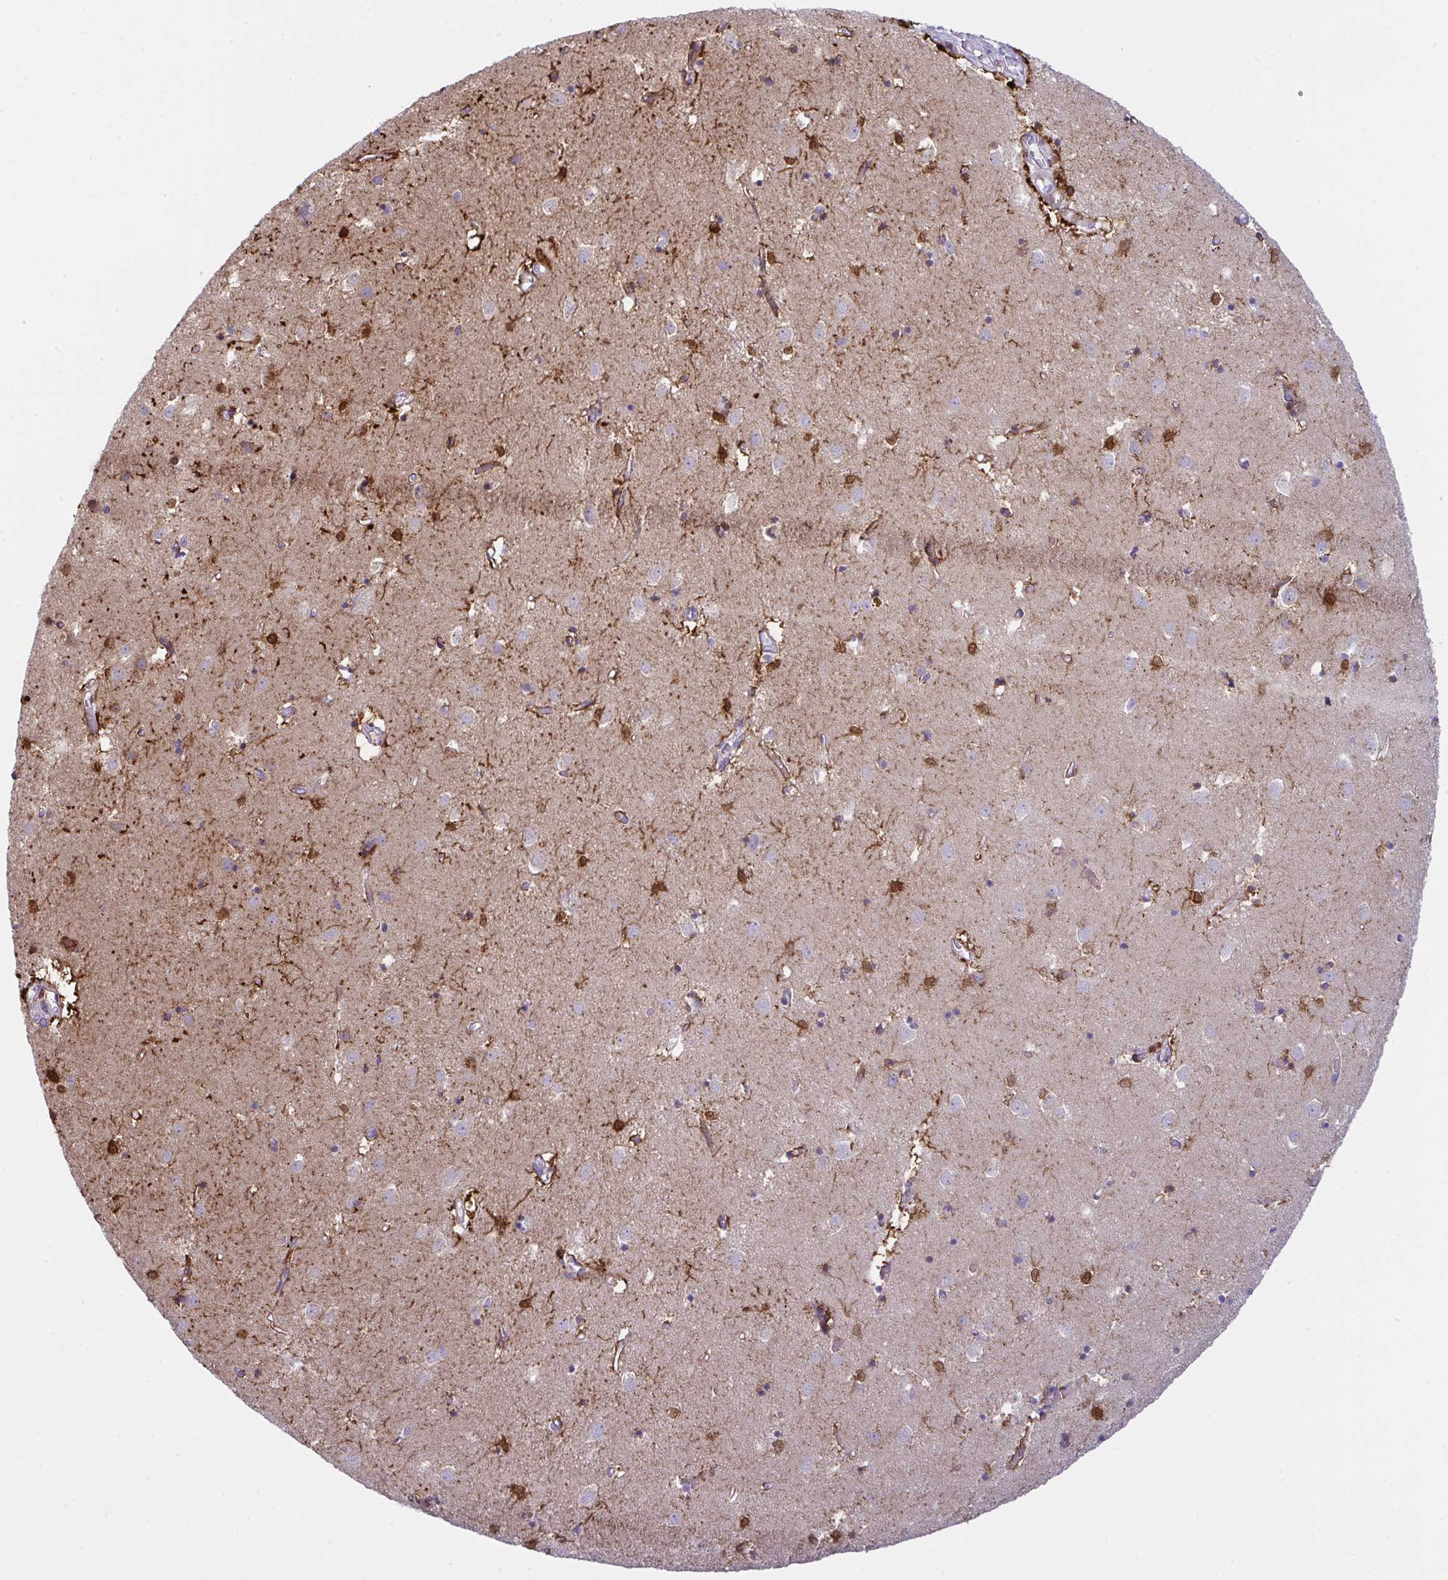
{"staining": {"intensity": "strong", "quantity": ">75%", "location": "cytoplasmic/membranous"}, "tissue": "caudate", "cell_type": "Glial cells", "image_type": "normal", "snomed": [{"axis": "morphology", "description": "Normal tissue, NOS"}, {"axis": "topography", "description": "Lateral ventricle wall"}], "caption": "Immunohistochemistry (IHC) photomicrograph of benign caudate stained for a protein (brown), which demonstrates high levels of strong cytoplasmic/membranous staining in about >75% of glial cells.", "gene": "RANBP2", "patient": {"sex": "male", "age": 70}}